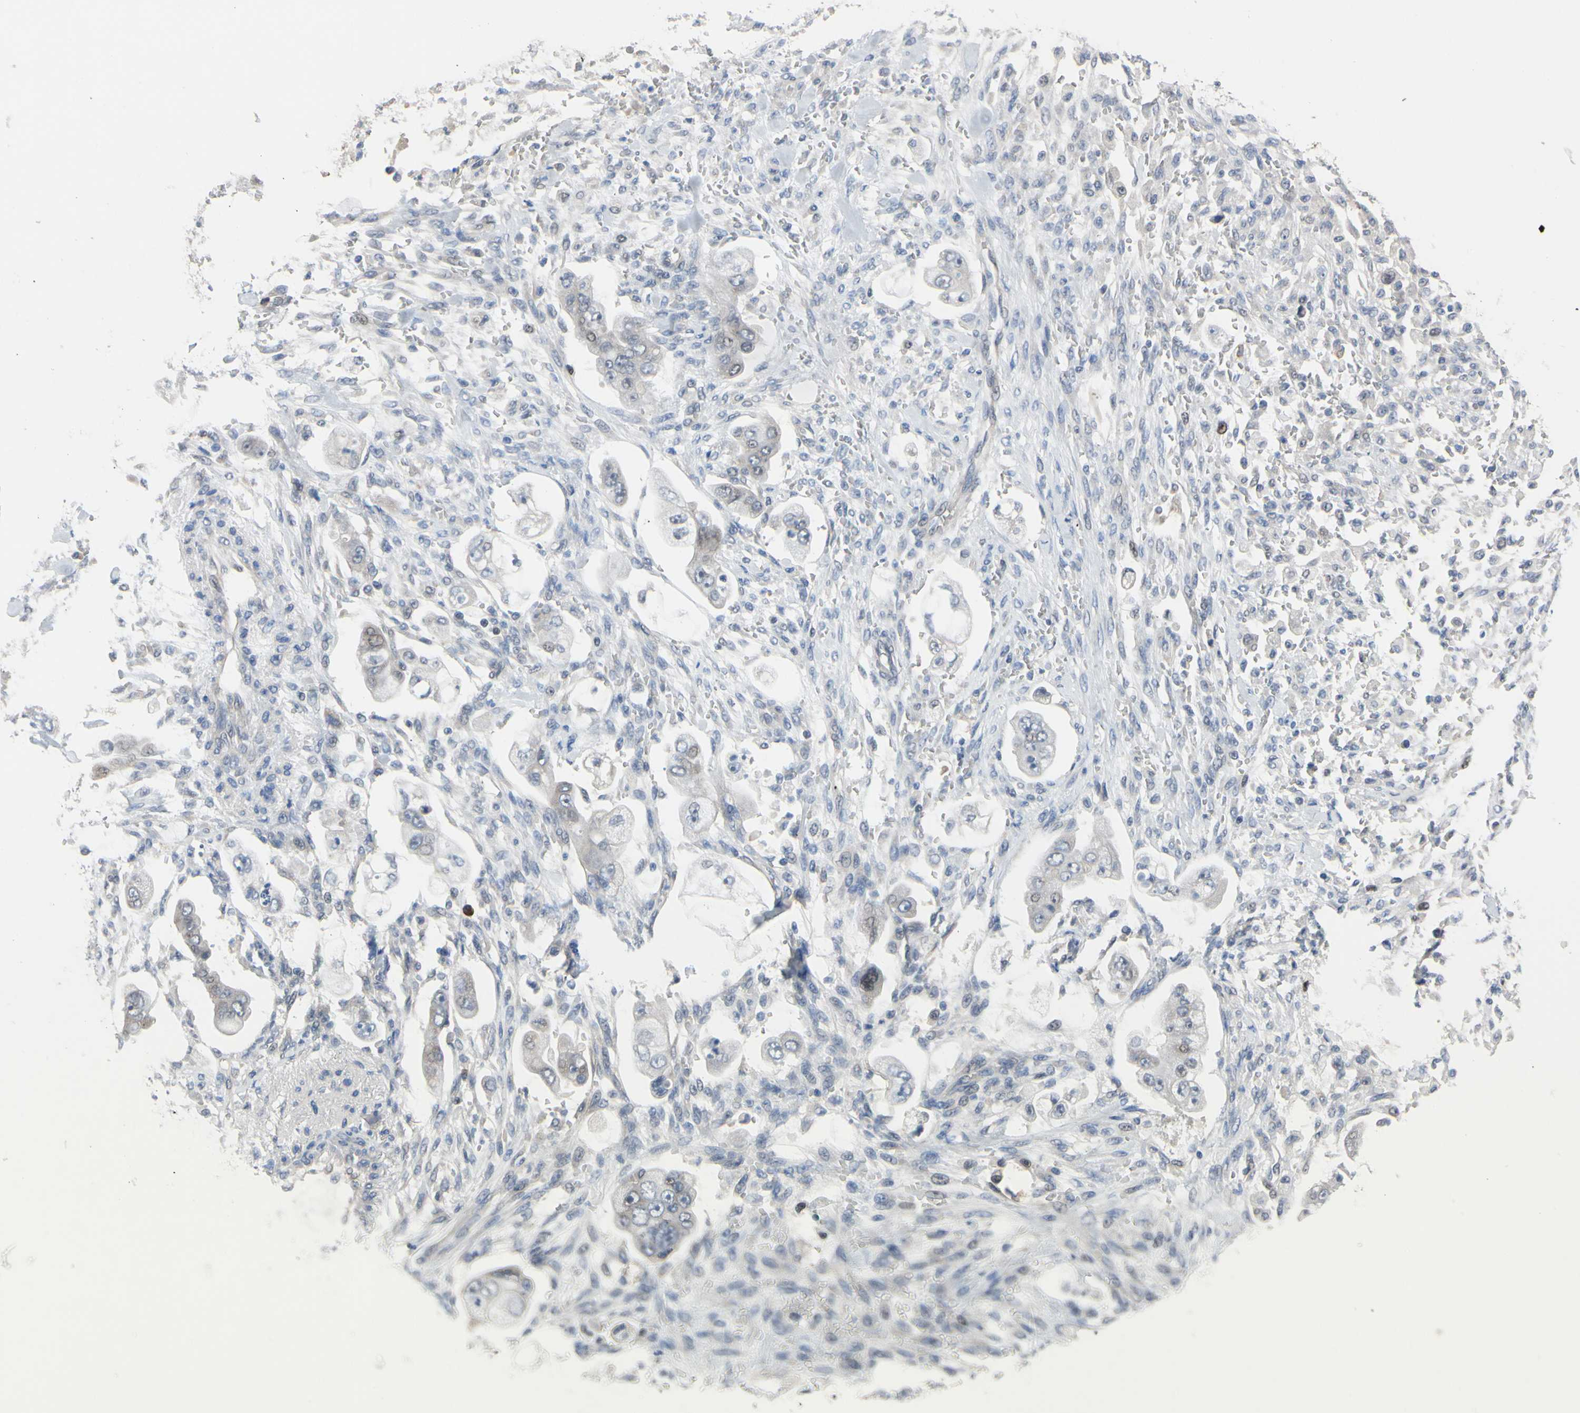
{"staining": {"intensity": "negative", "quantity": "none", "location": "none"}, "tissue": "stomach cancer", "cell_type": "Tumor cells", "image_type": "cancer", "snomed": [{"axis": "morphology", "description": "Adenocarcinoma, NOS"}, {"axis": "topography", "description": "Stomach"}], "caption": "IHC photomicrograph of neoplastic tissue: stomach cancer stained with DAB displays no significant protein staining in tumor cells.", "gene": "LHX9", "patient": {"sex": "male", "age": 62}}